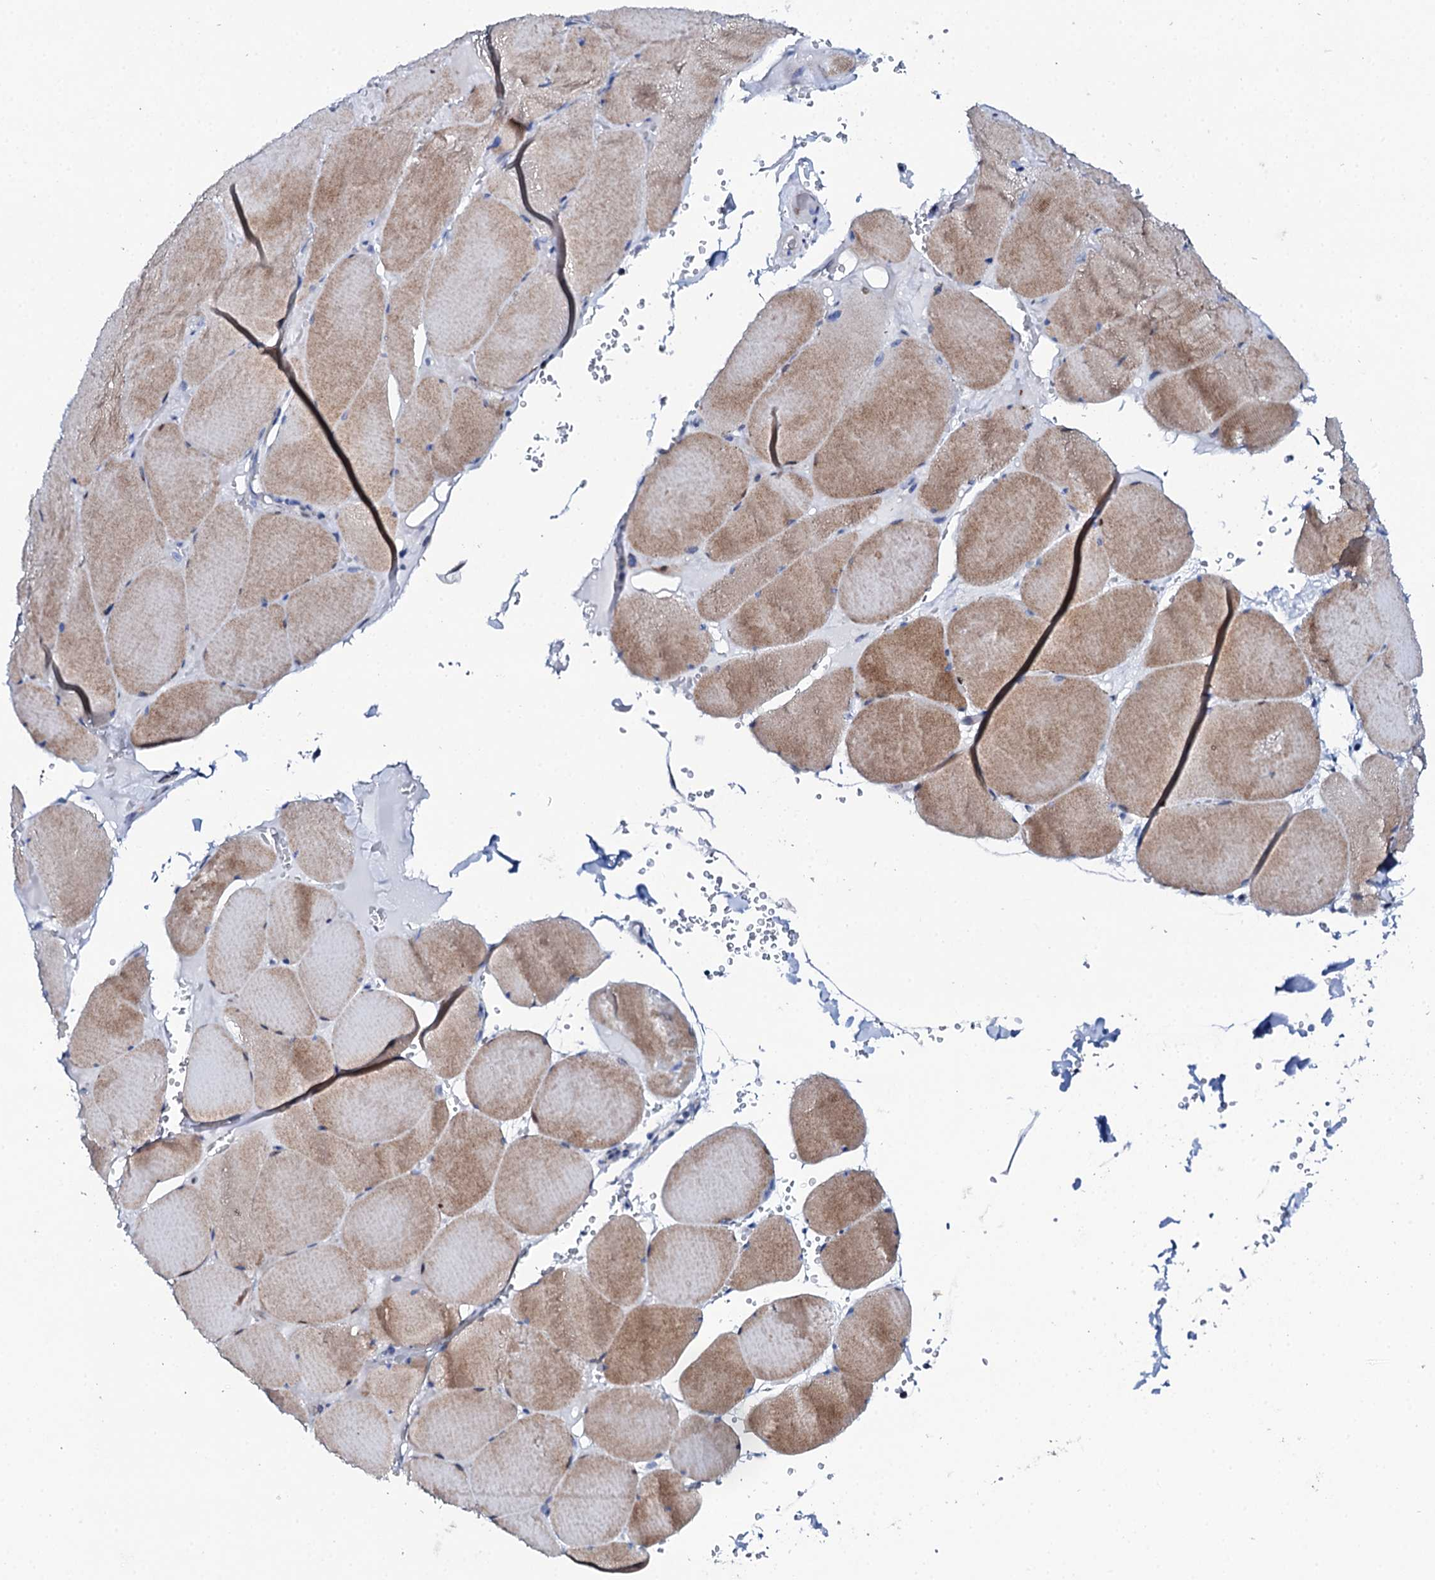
{"staining": {"intensity": "weak", "quantity": "25%-75%", "location": "cytoplasmic/membranous"}, "tissue": "skeletal muscle", "cell_type": "Myocytes", "image_type": "normal", "snomed": [{"axis": "morphology", "description": "Normal tissue, NOS"}, {"axis": "topography", "description": "Skeletal muscle"}, {"axis": "topography", "description": "Head-Neck"}], "caption": "Immunohistochemical staining of normal human skeletal muscle shows 25%-75% levels of weak cytoplasmic/membranous protein staining in approximately 25%-75% of myocytes.", "gene": "NUDT13", "patient": {"sex": "male", "age": 66}}